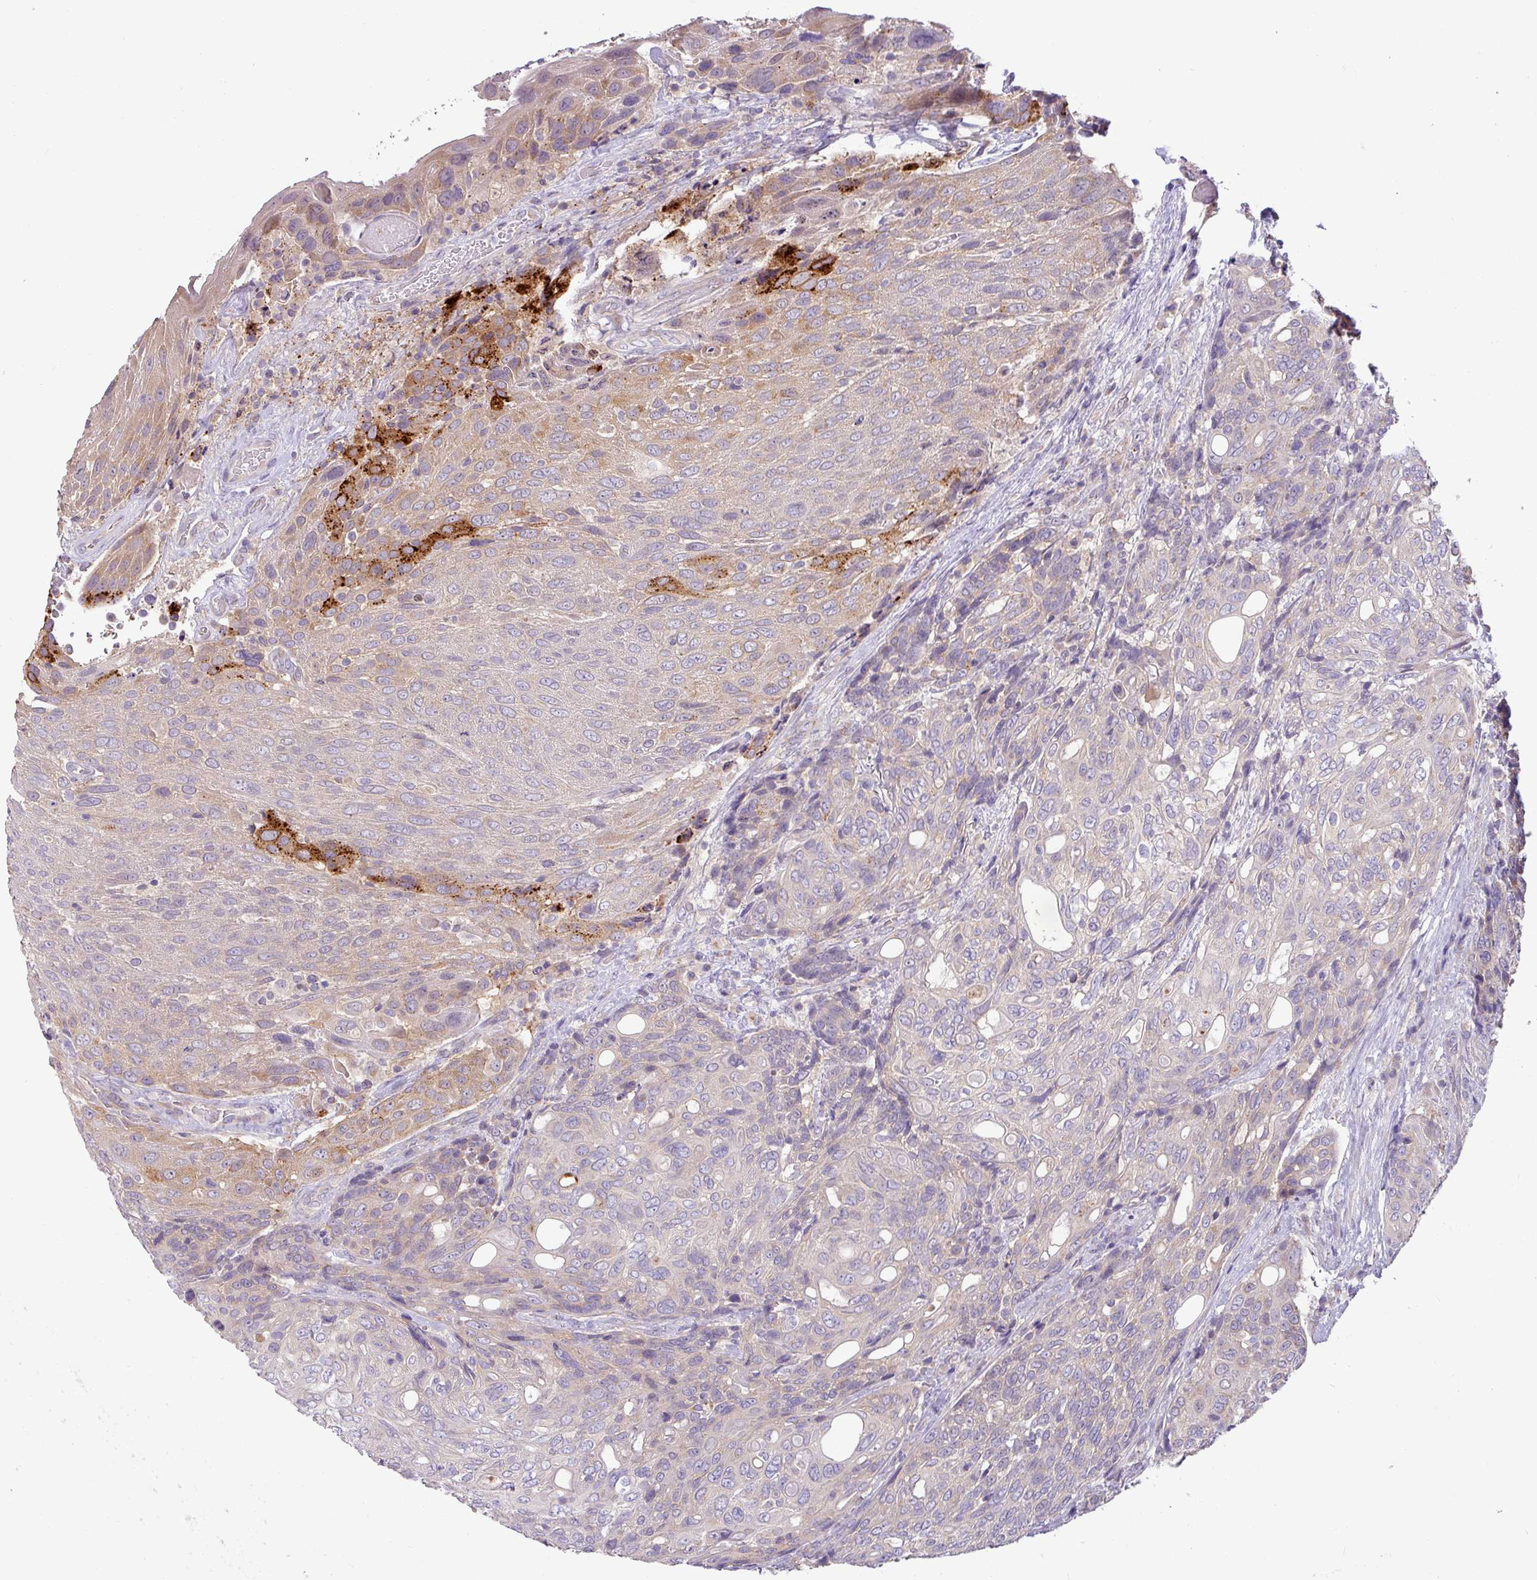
{"staining": {"intensity": "strong", "quantity": "<25%", "location": "cytoplasmic/membranous"}, "tissue": "urothelial cancer", "cell_type": "Tumor cells", "image_type": "cancer", "snomed": [{"axis": "morphology", "description": "Urothelial carcinoma, High grade"}, {"axis": "topography", "description": "Urinary bladder"}], "caption": "A brown stain shows strong cytoplasmic/membranous positivity of a protein in urothelial carcinoma (high-grade) tumor cells.", "gene": "GALNT12", "patient": {"sex": "female", "age": 70}}